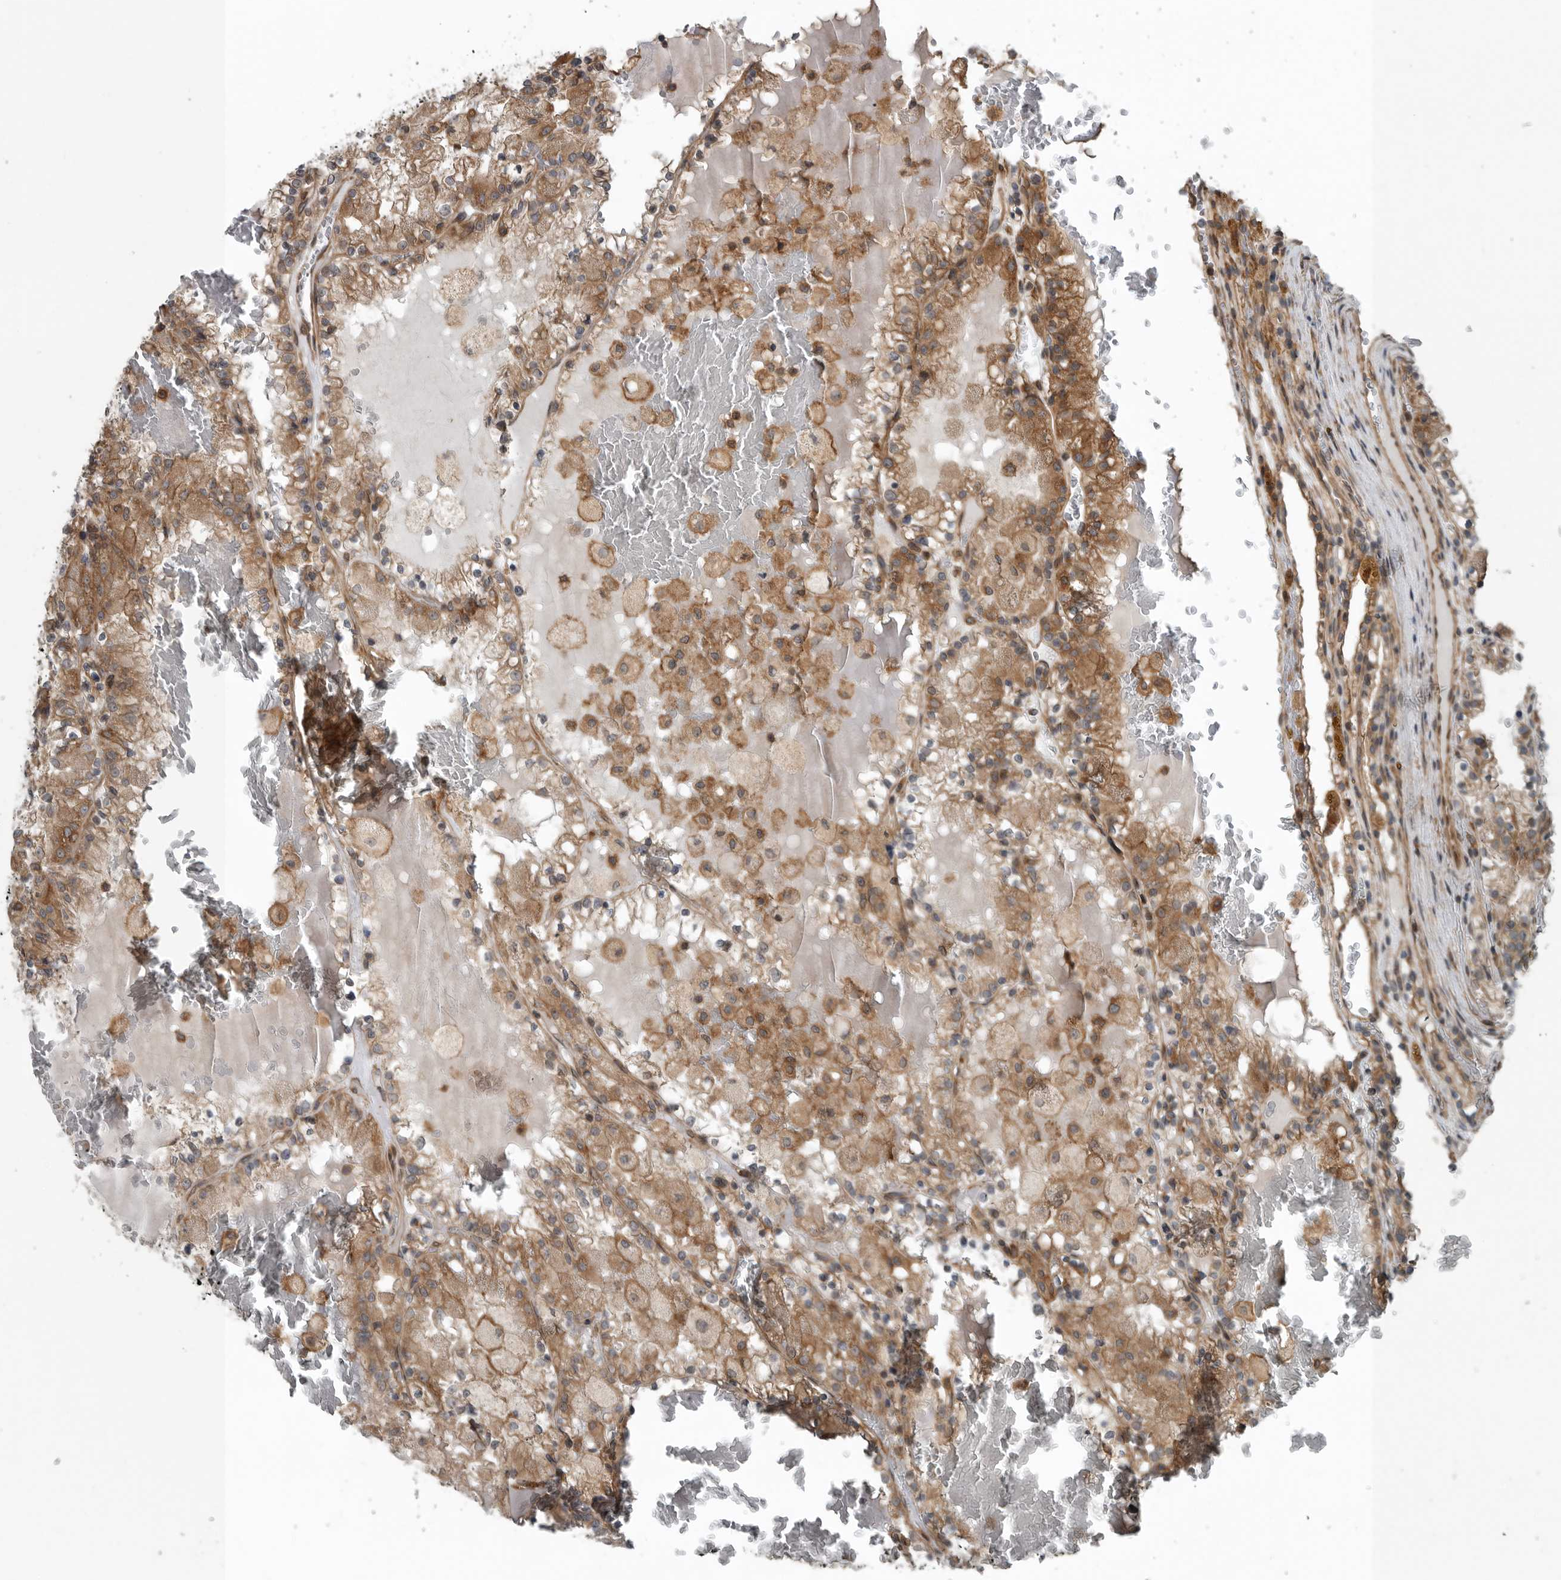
{"staining": {"intensity": "moderate", "quantity": ">75%", "location": "cytoplasmic/membranous"}, "tissue": "renal cancer", "cell_type": "Tumor cells", "image_type": "cancer", "snomed": [{"axis": "morphology", "description": "Adenocarcinoma, NOS"}, {"axis": "topography", "description": "Kidney"}], "caption": "This is an image of IHC staining of renal cancer, which shows moderate expression in the cytoplasmic/membranous of tumor cells.", "gene": "AMFR", "patient": {"sex": "female", "age": 56}}